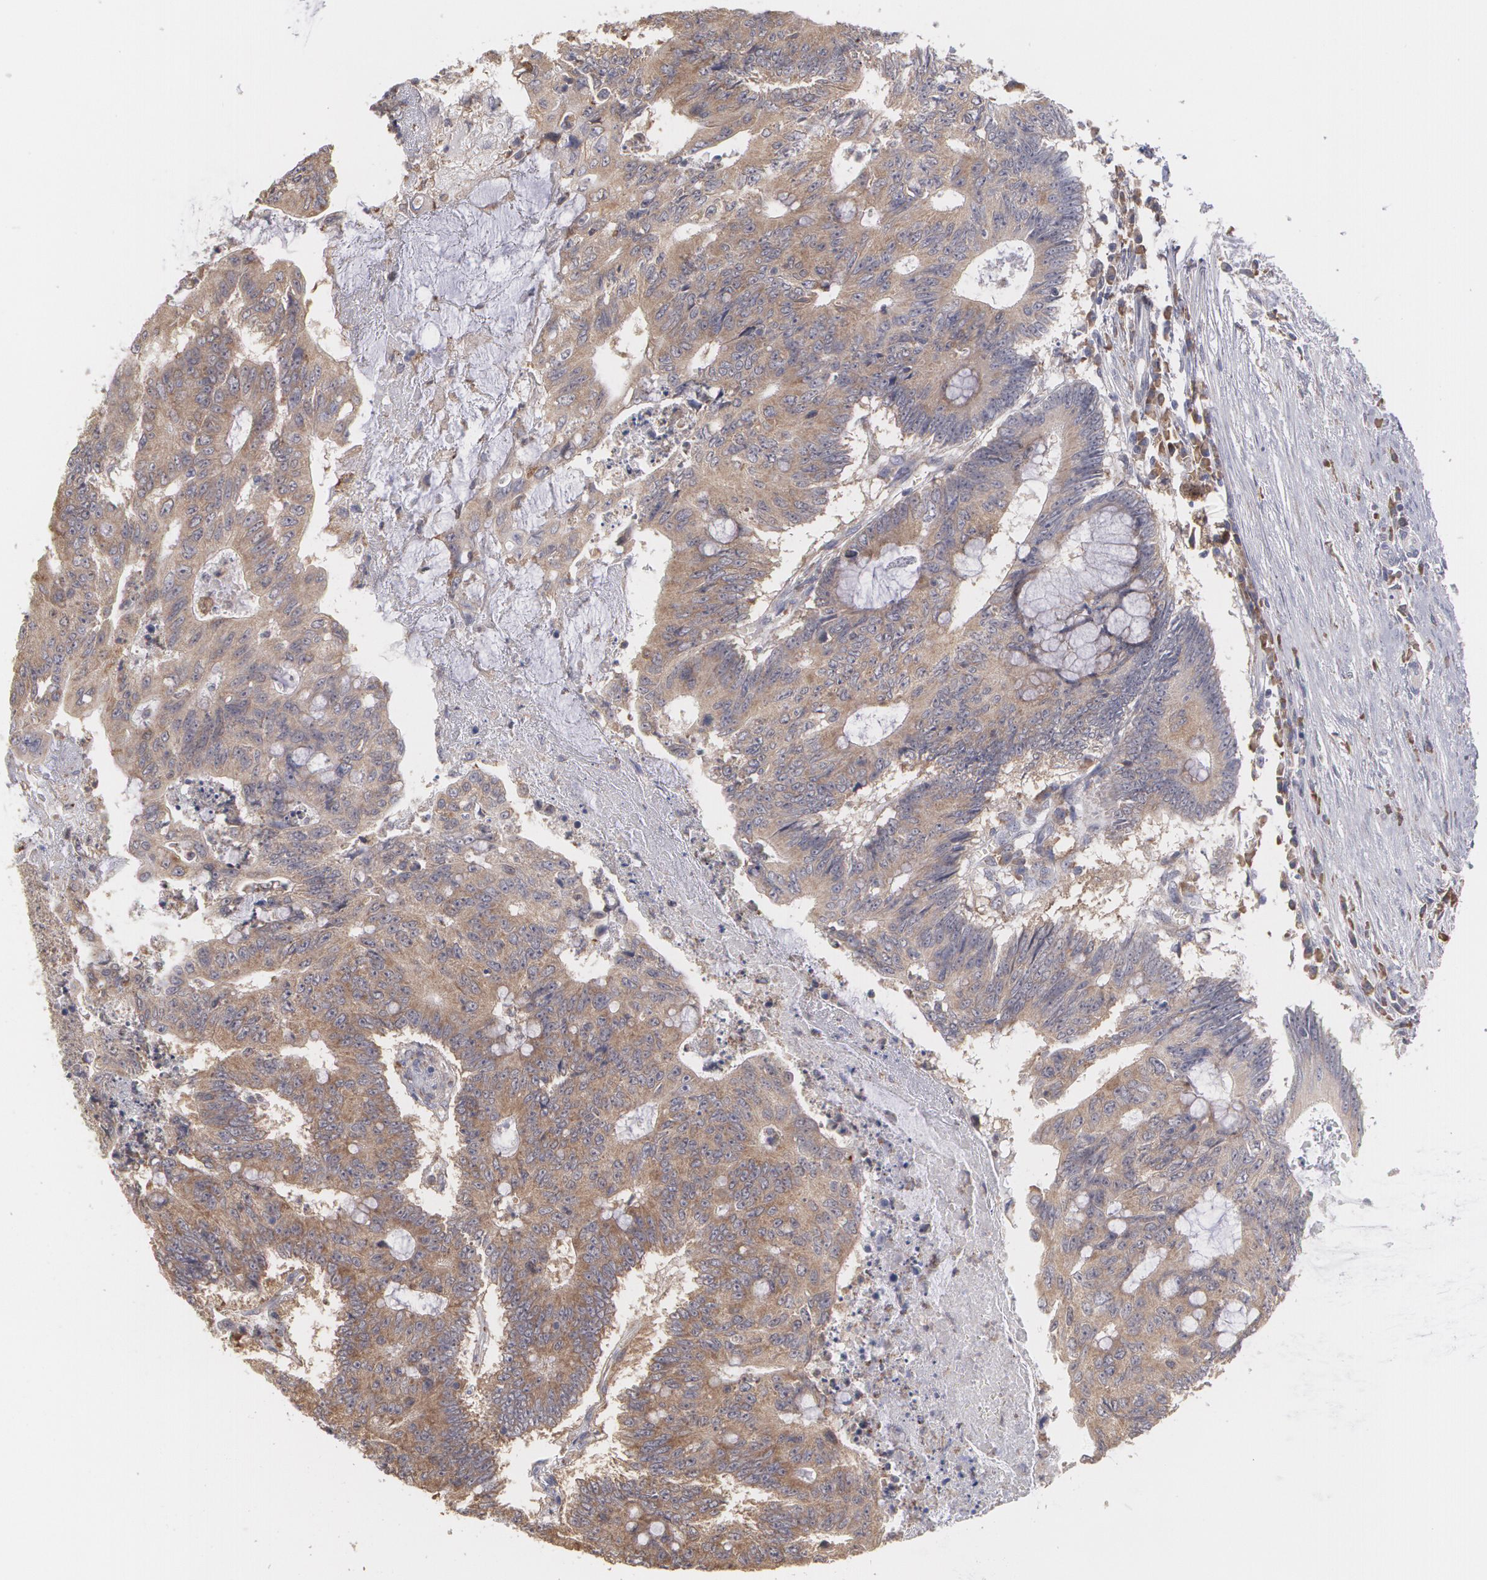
{"staining": {"intensity": "moderate", "quantity": ">75%", "location": "cytoplasmic/membranous"}, "tissue": "colorectal cancer", "cell_type": "Tumor cells", "image_type": "cancer", "snomed": [{"axis": "morphology", "description": "Adenocarcinoma, NOS"}, {"axis": "topography", "description": "Colon"}], "caption": "An image showing moderate cytoplasmic/membranous staining in approximately >75% of tumor cells in colorectal cancer (adenocarcinoma), as visualized by brown immunohistochemical staining.", "gene": "MTHFD1", "patient": {"sex": "male", "age": 65}}